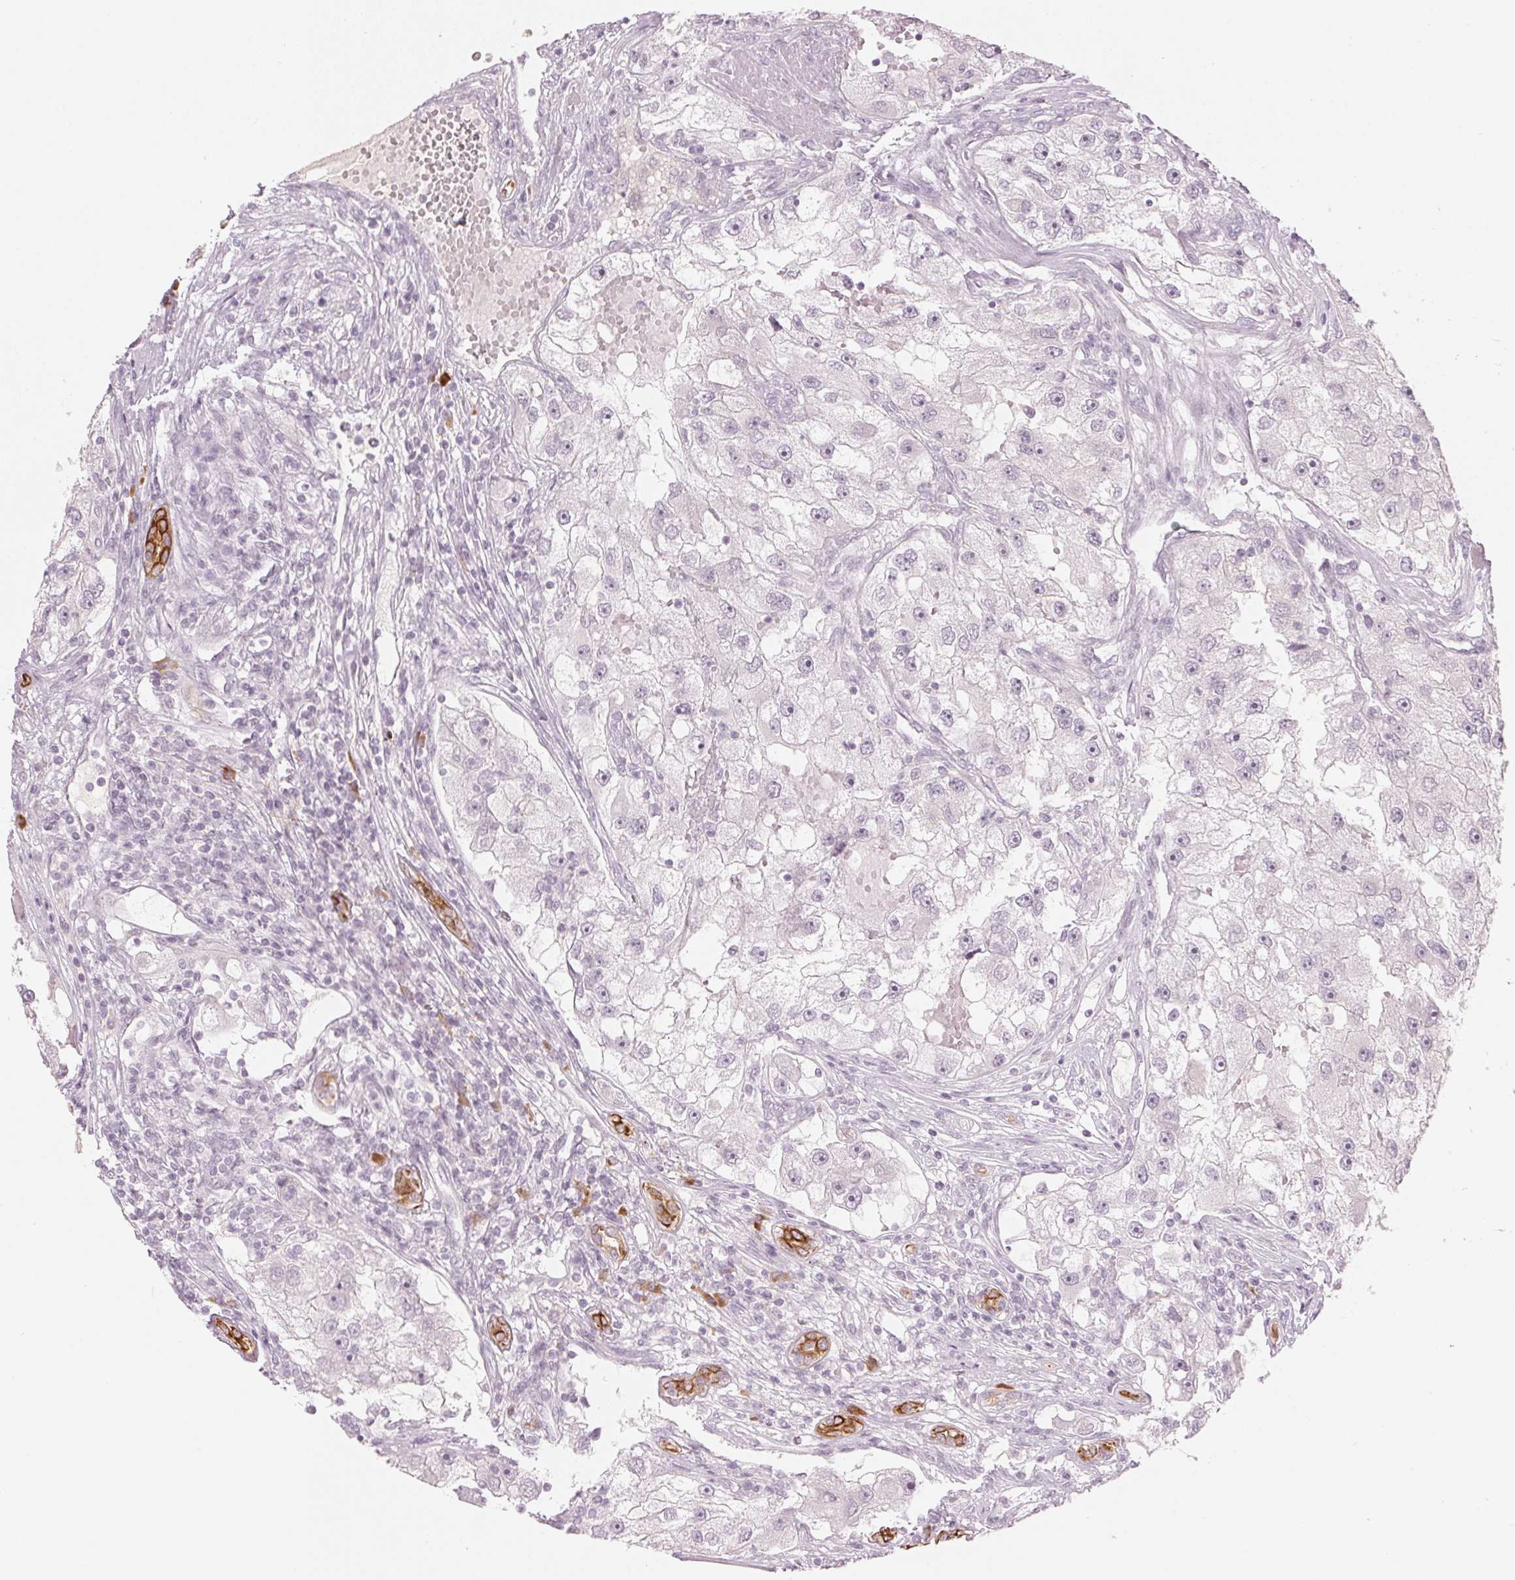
{"staining": {"intensity": "negative", "quantity": "none", "location": "none"}, "tissue": "renal cancer", "cell_type": "Tumor cells", "image_type": "cancer", "snomed": [{"axis": "morphology", "description": "Adenocarcinoma, NOS"}, {"axis": "topography", "description": "Kidney"}], "caption": "Immunohistochemistry of human renal cancer exhibits no positivity in tumor cells. (Stains: DAB (3,3'-diaminobenzidine) immunohistochemistry (IHC) with hematoxylin counter stain, Microscopy: brightfield microscopy at high magnification).", "gene": "SCTR", "patient": {"sex": "male", "age": 63}}